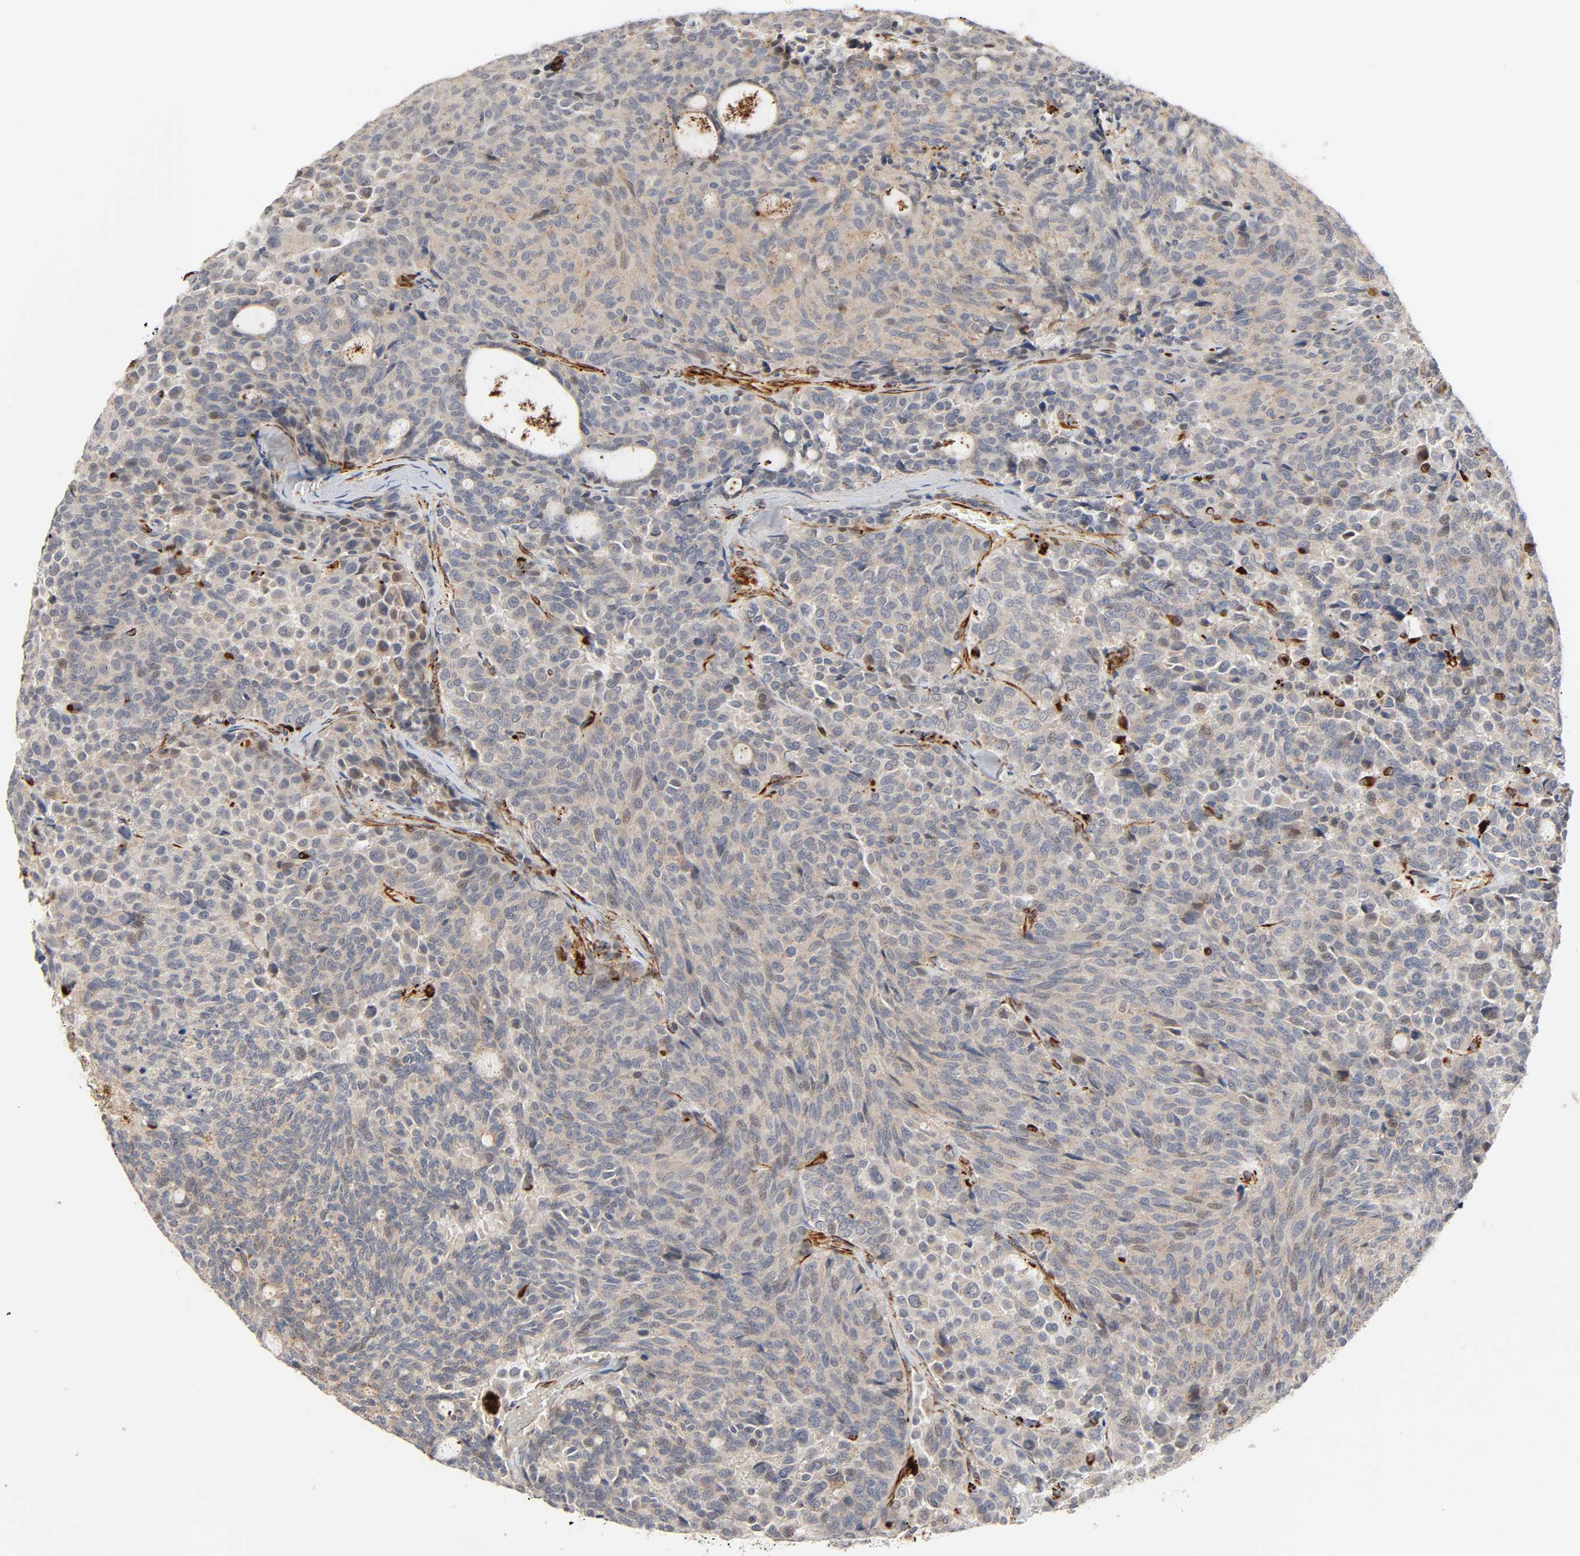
{"staining": {"intensity": "weak", "quantity": ">75%", "location": "cytoplasmic/membranous"}, "tissue": "carcinoid", "cell_type": "Tumor cells", "image_type": "cancer", "snomed": [{"axis": "morphology", "description": "Carcinoid, malignant, NOS"}, {"axis": "topography", "description": "Pancreas"}], "caption": "Immunohistochemistry (IHC) histopathology image of malignant carcinoid stained for a protein (brown), which displays low levels of weak cytoplasmic/membranous expression in approximately >75% of tumor cells.", "gene": "REEP6", "patient": {"sex": "female", "age": 54}}